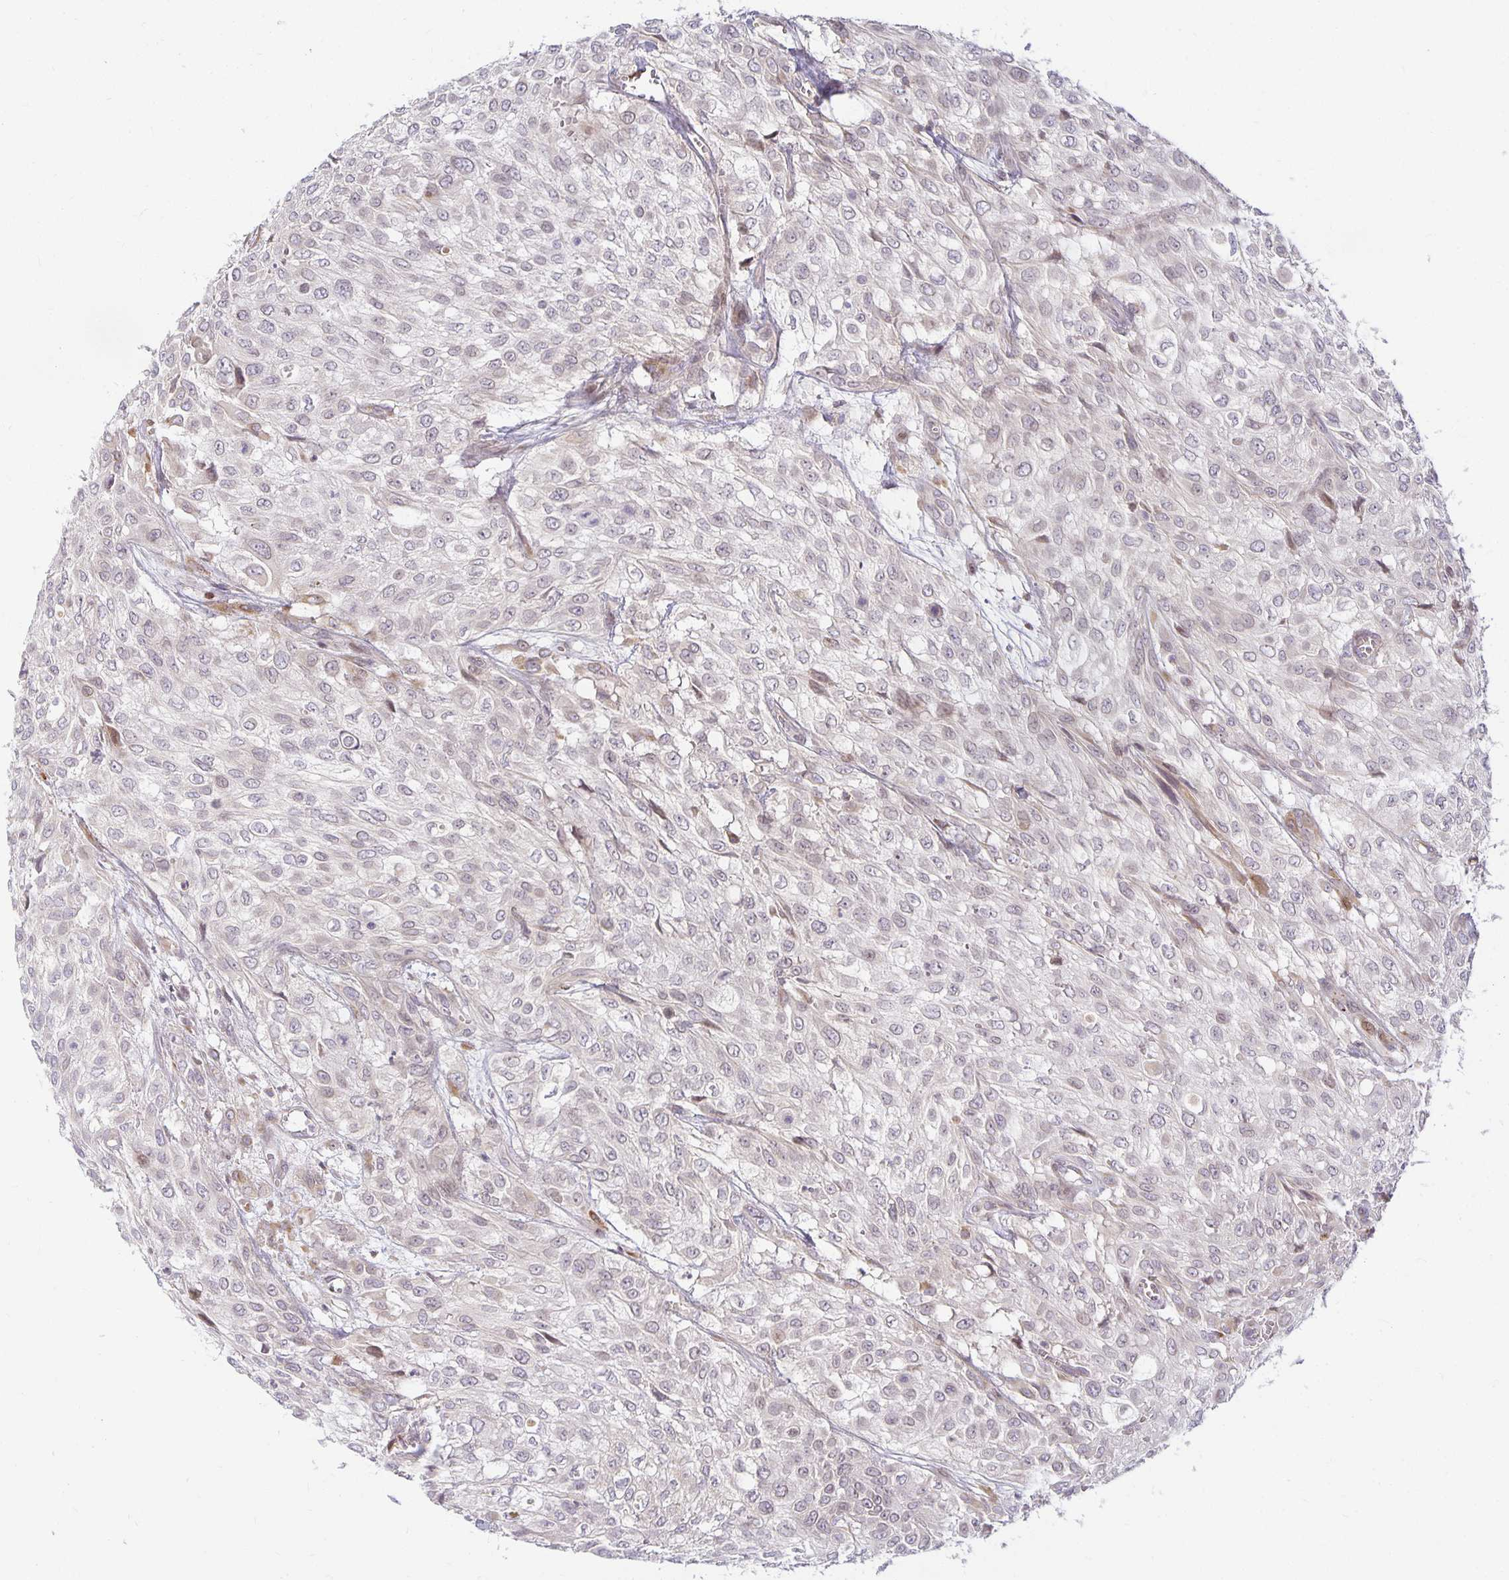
{"staining": {"intensity": "negative", "quantity": "none", "location": "none"}, "tissue": "urothelial cancer", "cell_type": "Tumor cells", "image_type": "cancer", "snomed": [{"axis": "morphology", "description": "Urothelial carcinoma, High grade"}, {"axis": "topography", "description": "Urinary bladder"}], "caption": "Urothelial cancer stained for a protein using IHC exhibits no expression tumor cells.", "gene": "EHF", "patient": {"sex": "male", "age": 57}}